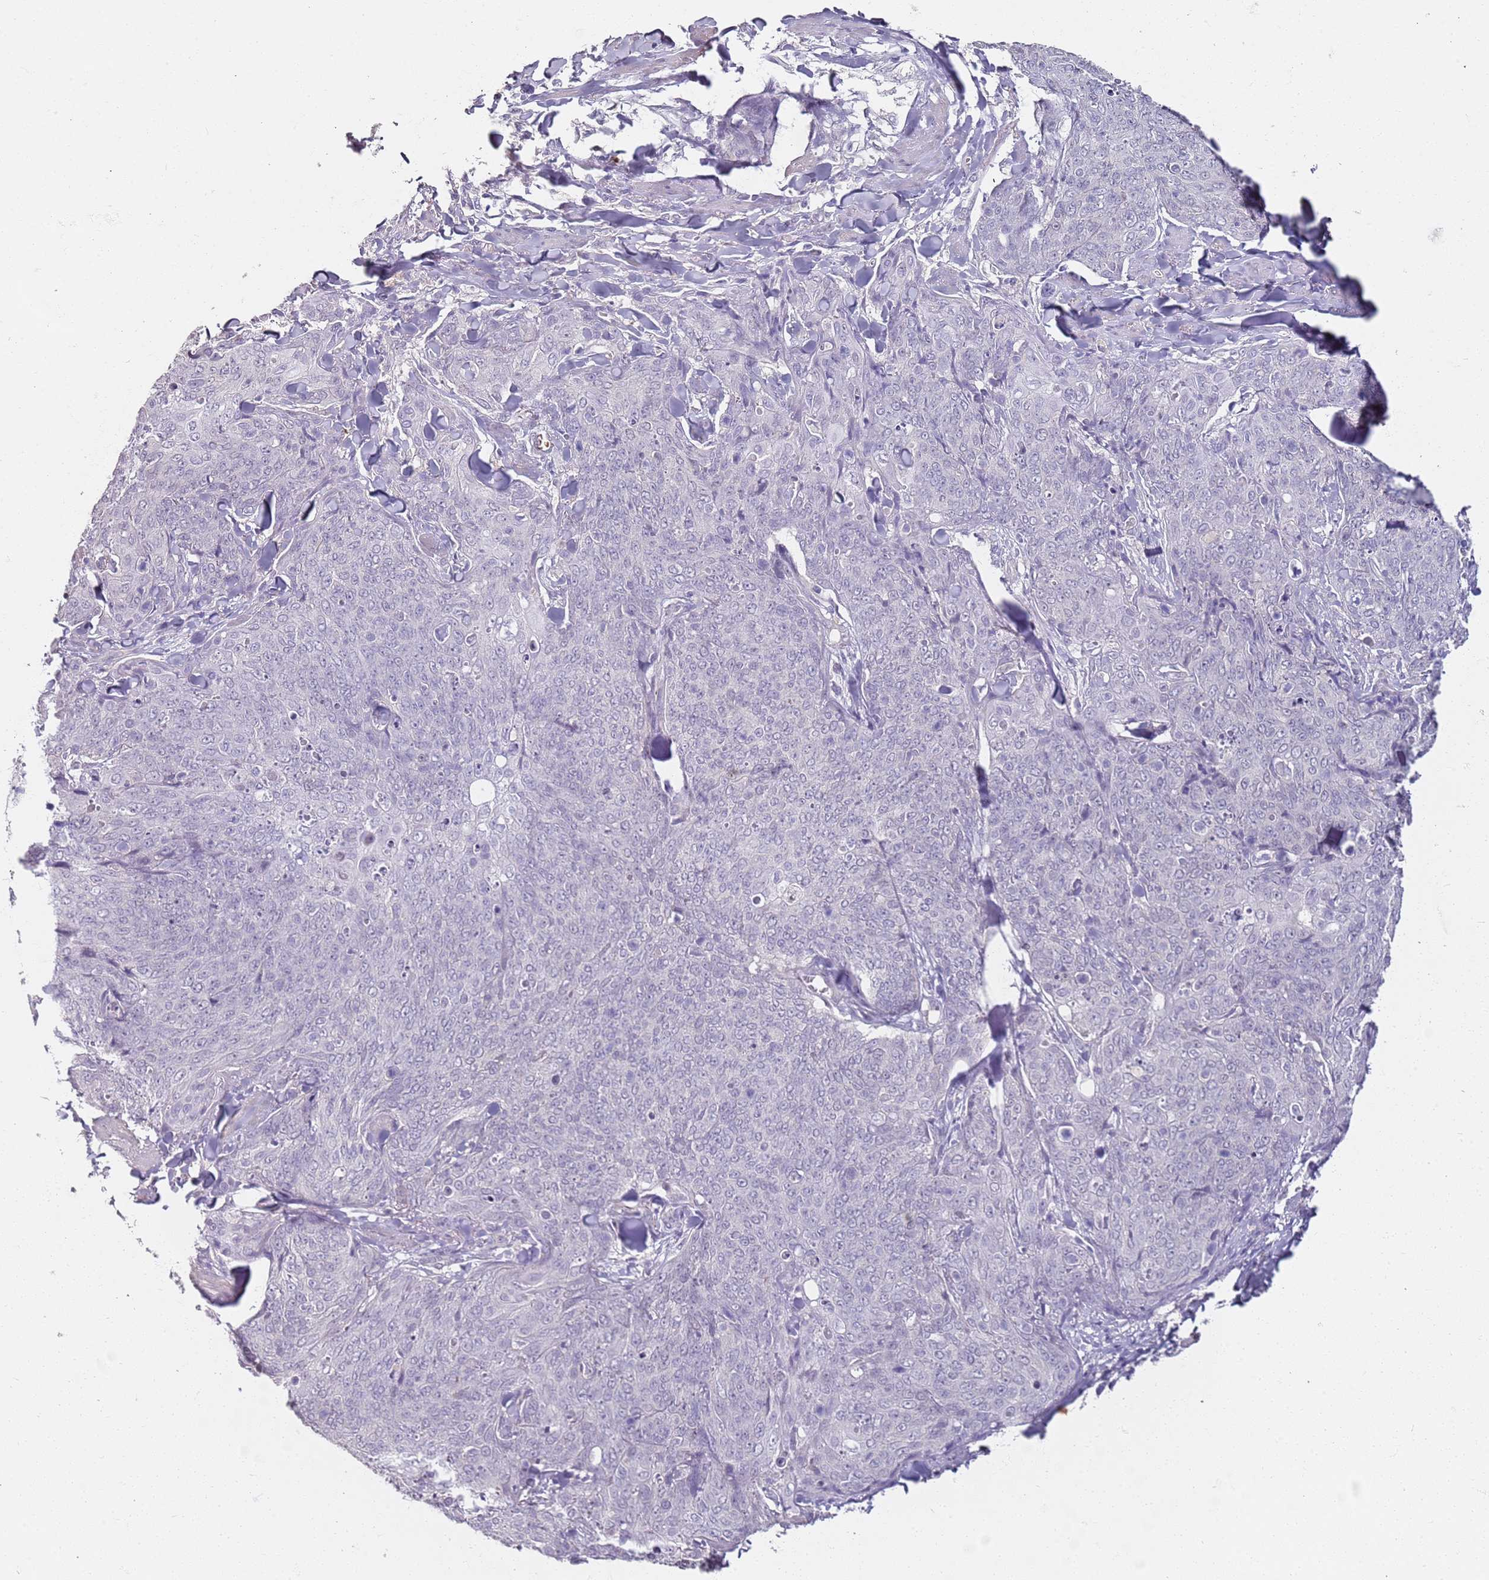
{"staining": {"intensity": "negative", "quantity": "none", "location": "none"}, "tissue": "skin cancer", "cell_type": "Tumor cells", "image_type": "cancer", "snomed": [{"axis": "morphology", "description": "Squamous cell carcinoma, NOS"}, {"axis": "topography", "description": "Skin"}, {"axis": "topography", "description": "Vulva"}], "caption": "The IHC photomicrograph has no significant positivity in tumor cells of skin cancer (squamous cell carcinoma) tissue. The staining was performed using DAB to visualize the protein expression in brown, while the nuclei were stained in blue with hematoxylin (Magnification: 20x).", "gene": "CD40LG", "patient": {"sex": "female", "age": 85}}